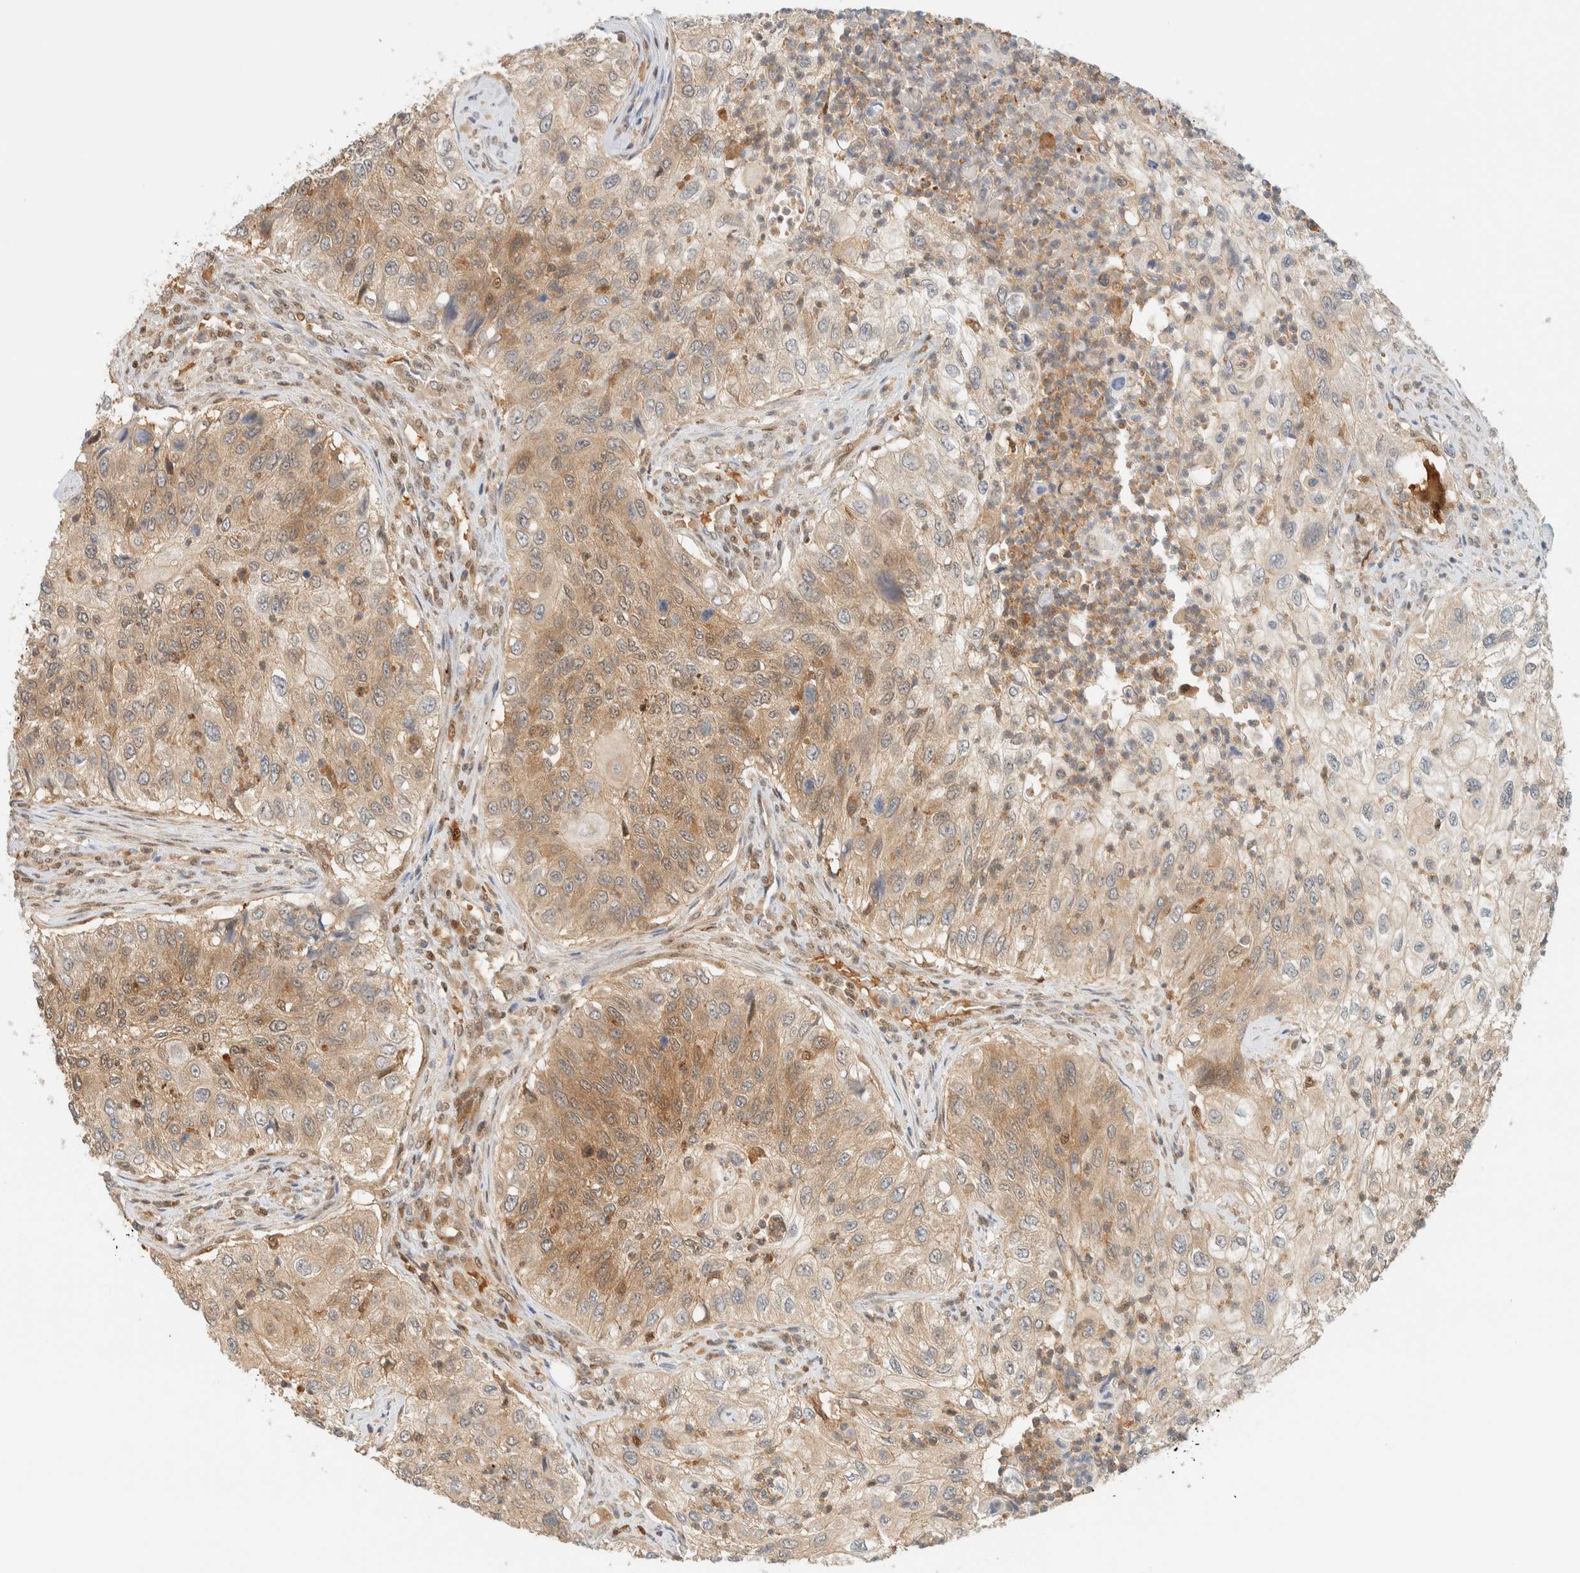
{"staining": {"intensity": "weak", "quantity": "25%-75%", "location": "cytoplasmic/membranous"}, "tissue": "urothelial cancer", "cell_type": "Tumor cells", "image_type": "cancer", "snomed": [{"axis": "morphology", "description": "Urothelial carcinoma, High grade"}, {"axis": "topography", "description": "Urinary bladder"}], "caption": "Human urothelial cancer stained for a protein (brown) displays weak cytoplasmic/membranous positive positivity in approximately 25%-75% of tumor cells.", "gene": "ZBTB37", "patient": {"sex": "female", "age": 60}}